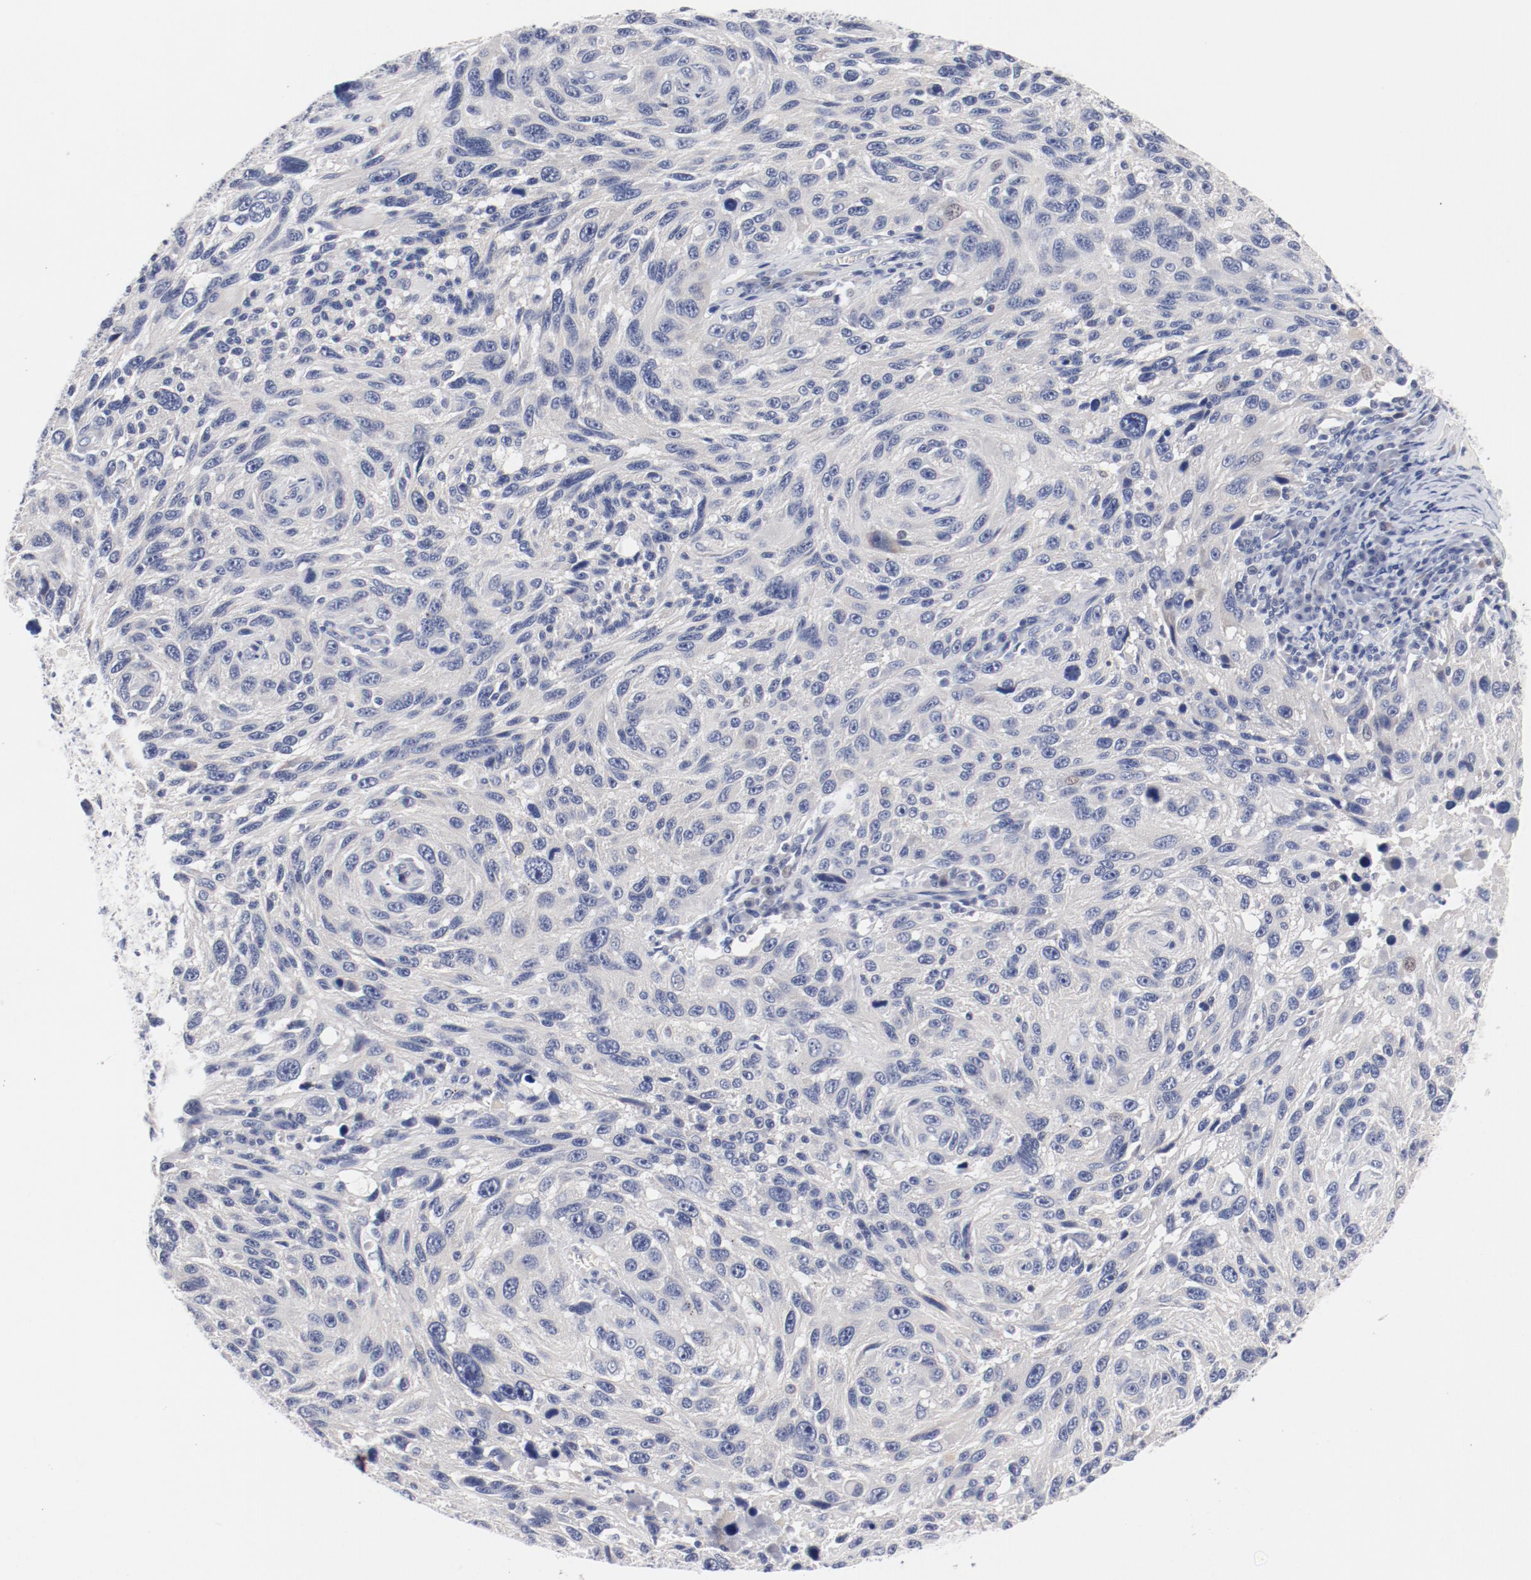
{"staining": {"intensity": "negative", "quantity": "none", "location": "none"}, "tissue": "melanoma", "cell_type": "Tumor cells", "image_type": "cancer", "snomed": [{"axis": "morphology", "description": "Malignant melanoma, NOS"}, {"axis": "topography", "description": "Skin"}], "caption": "Protein analysis of malignant melanoma demonstrates no significant staining in tumor cells.", "gene": "KCNK13", "patient": {"sex": "male", "age": 53}}